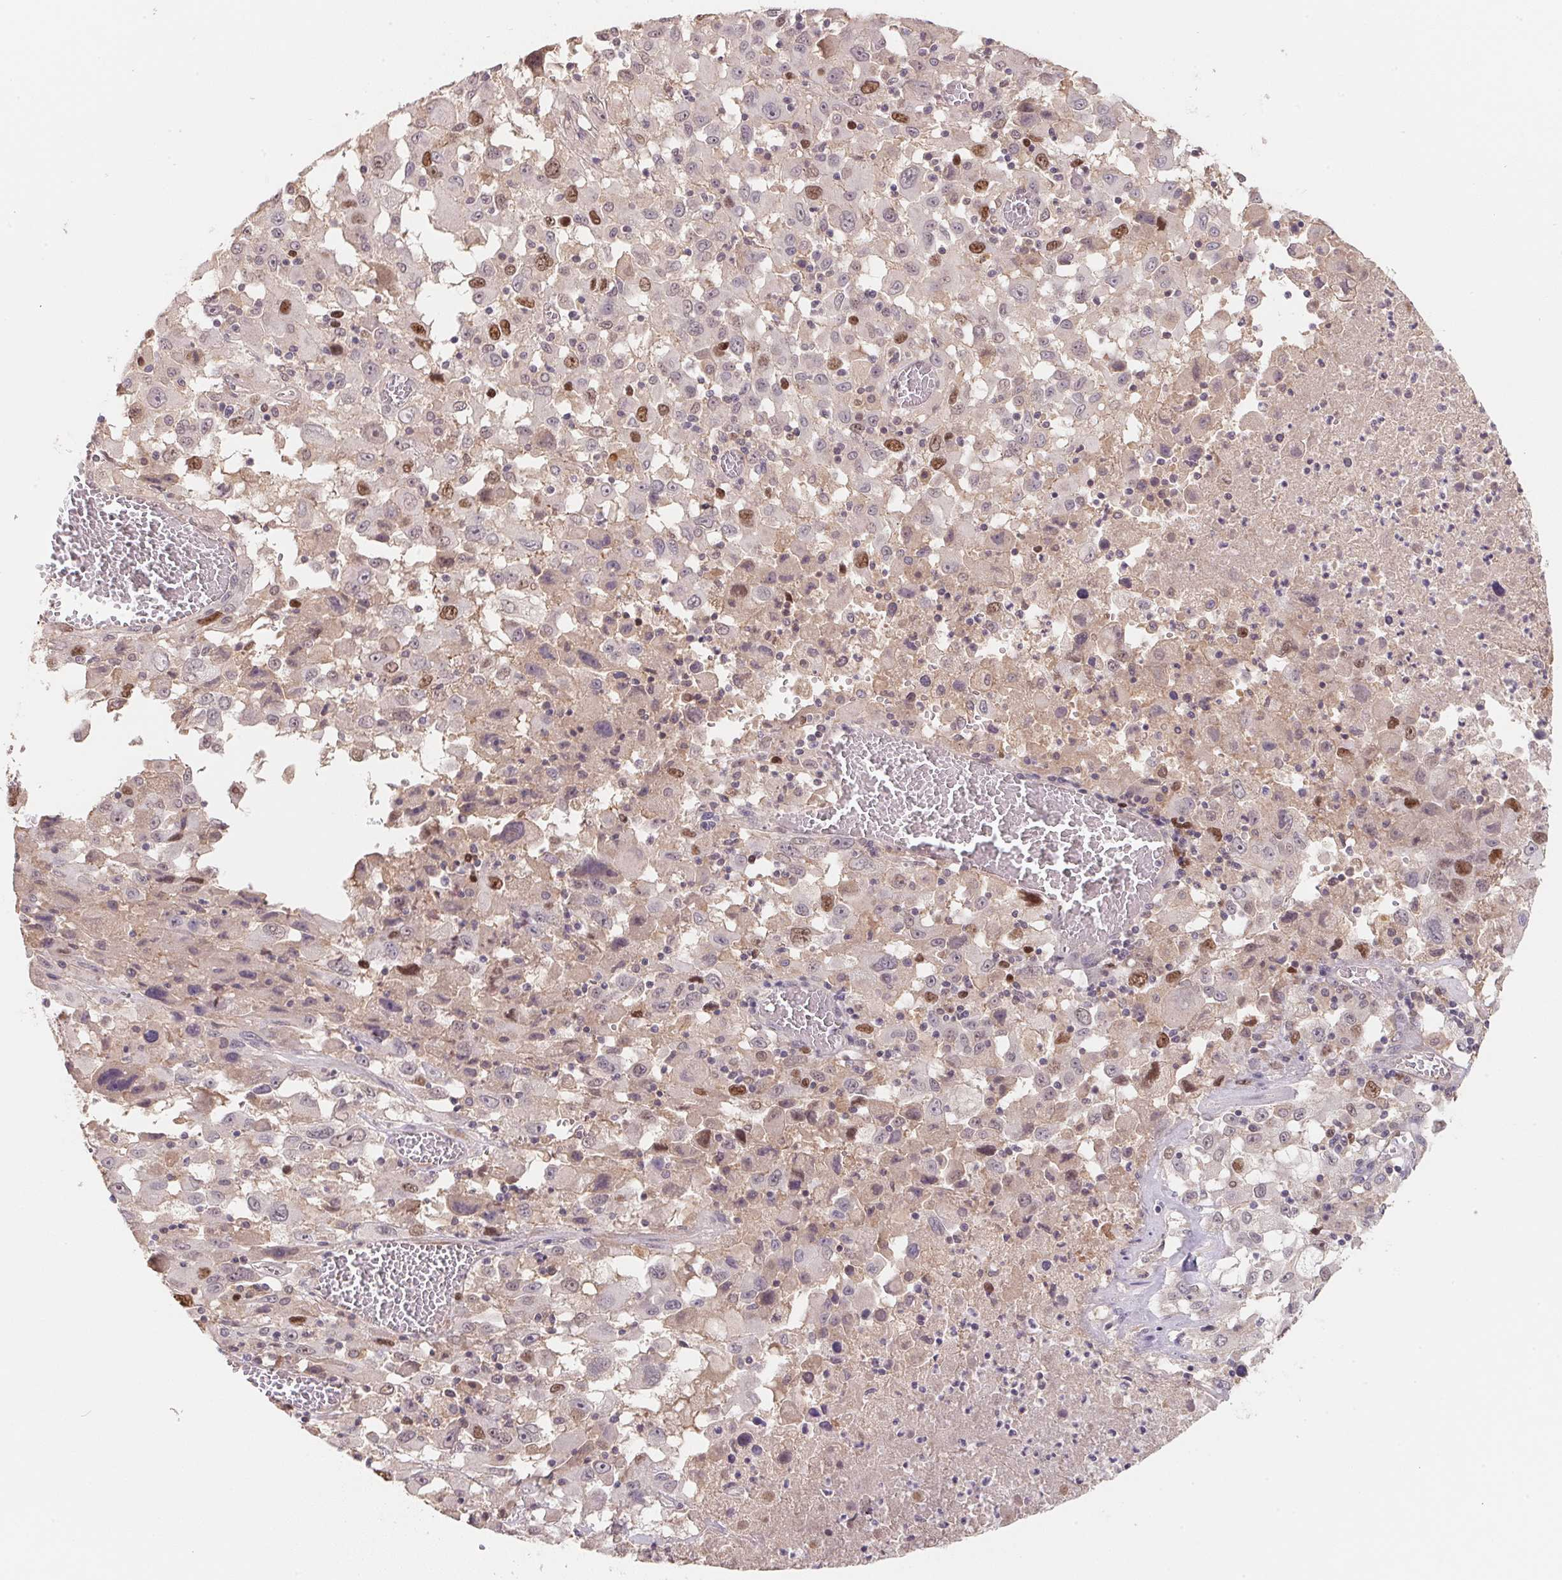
{"staining": {"intensity": "moderate", "quantity": "<25%", "location": "nuclear"}, "tissue": "melanoma", "cell_type": "Tumor cells", "image_type": "cancer", "snomed": [{"axis": "morphology", "description": "Malignant melanoma, Metastatic site"}, {"axis": "topography", "description": "Soft tissue"}], "caption": "IHC of malignant melanoma (metastatic site) reveals low levels of moderate nuclear expression in about <25% of tumor cells. The staining was performed using DAB, with brown indicating positive protein expression. Nuclei are stained blue with hematoxylin.", "gene": "KIFC1", "patient": {"sex": "male", "age": 50}}